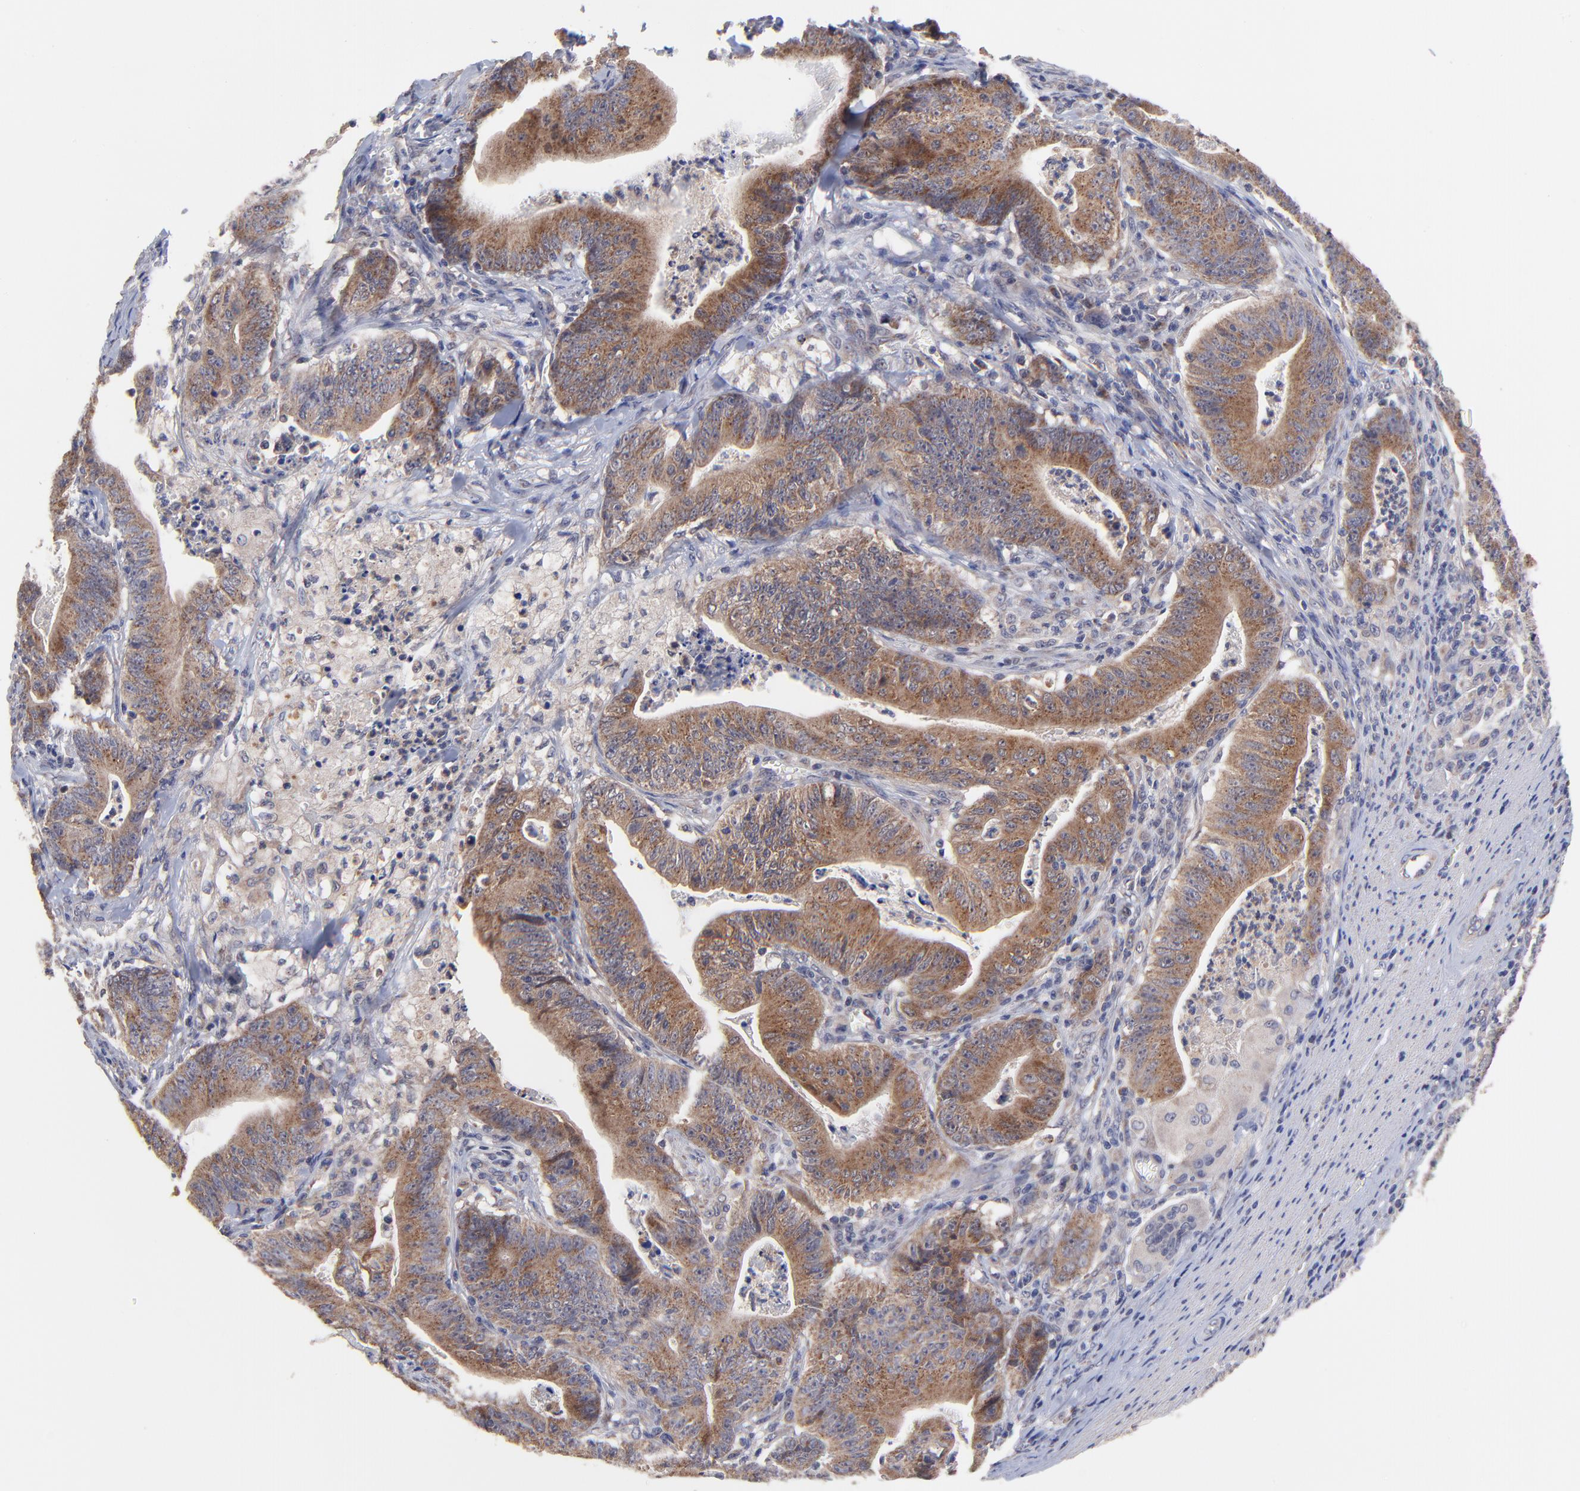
{"staining": {"intensity": "moderate", "quantity": ">75%", "location": "cytoplasmic/membranous"}, "tissue": "stomach cancer", "cell_type": "Tumor cells", "image_type": "cancer", "snomed": [{"axis": "morphology", "description": "Adenocarcinoma, NOS"}, {"axis": "topography", "description": "Stomach, lower"}], "caption": "Immunohistochemistry histopathology image of neoplastic tissue: human stomach adenocarcinoma stained using immunohistochemistry (IHC) shows medium levels of moderate protein expression localized specifically in the cytoplasmic/membranous of tumor cells, appearing as a cytoplasmic/membranous brown color.", "gene": "BAIAP2L2", "patient": {"sex": "female", "age": 86}}